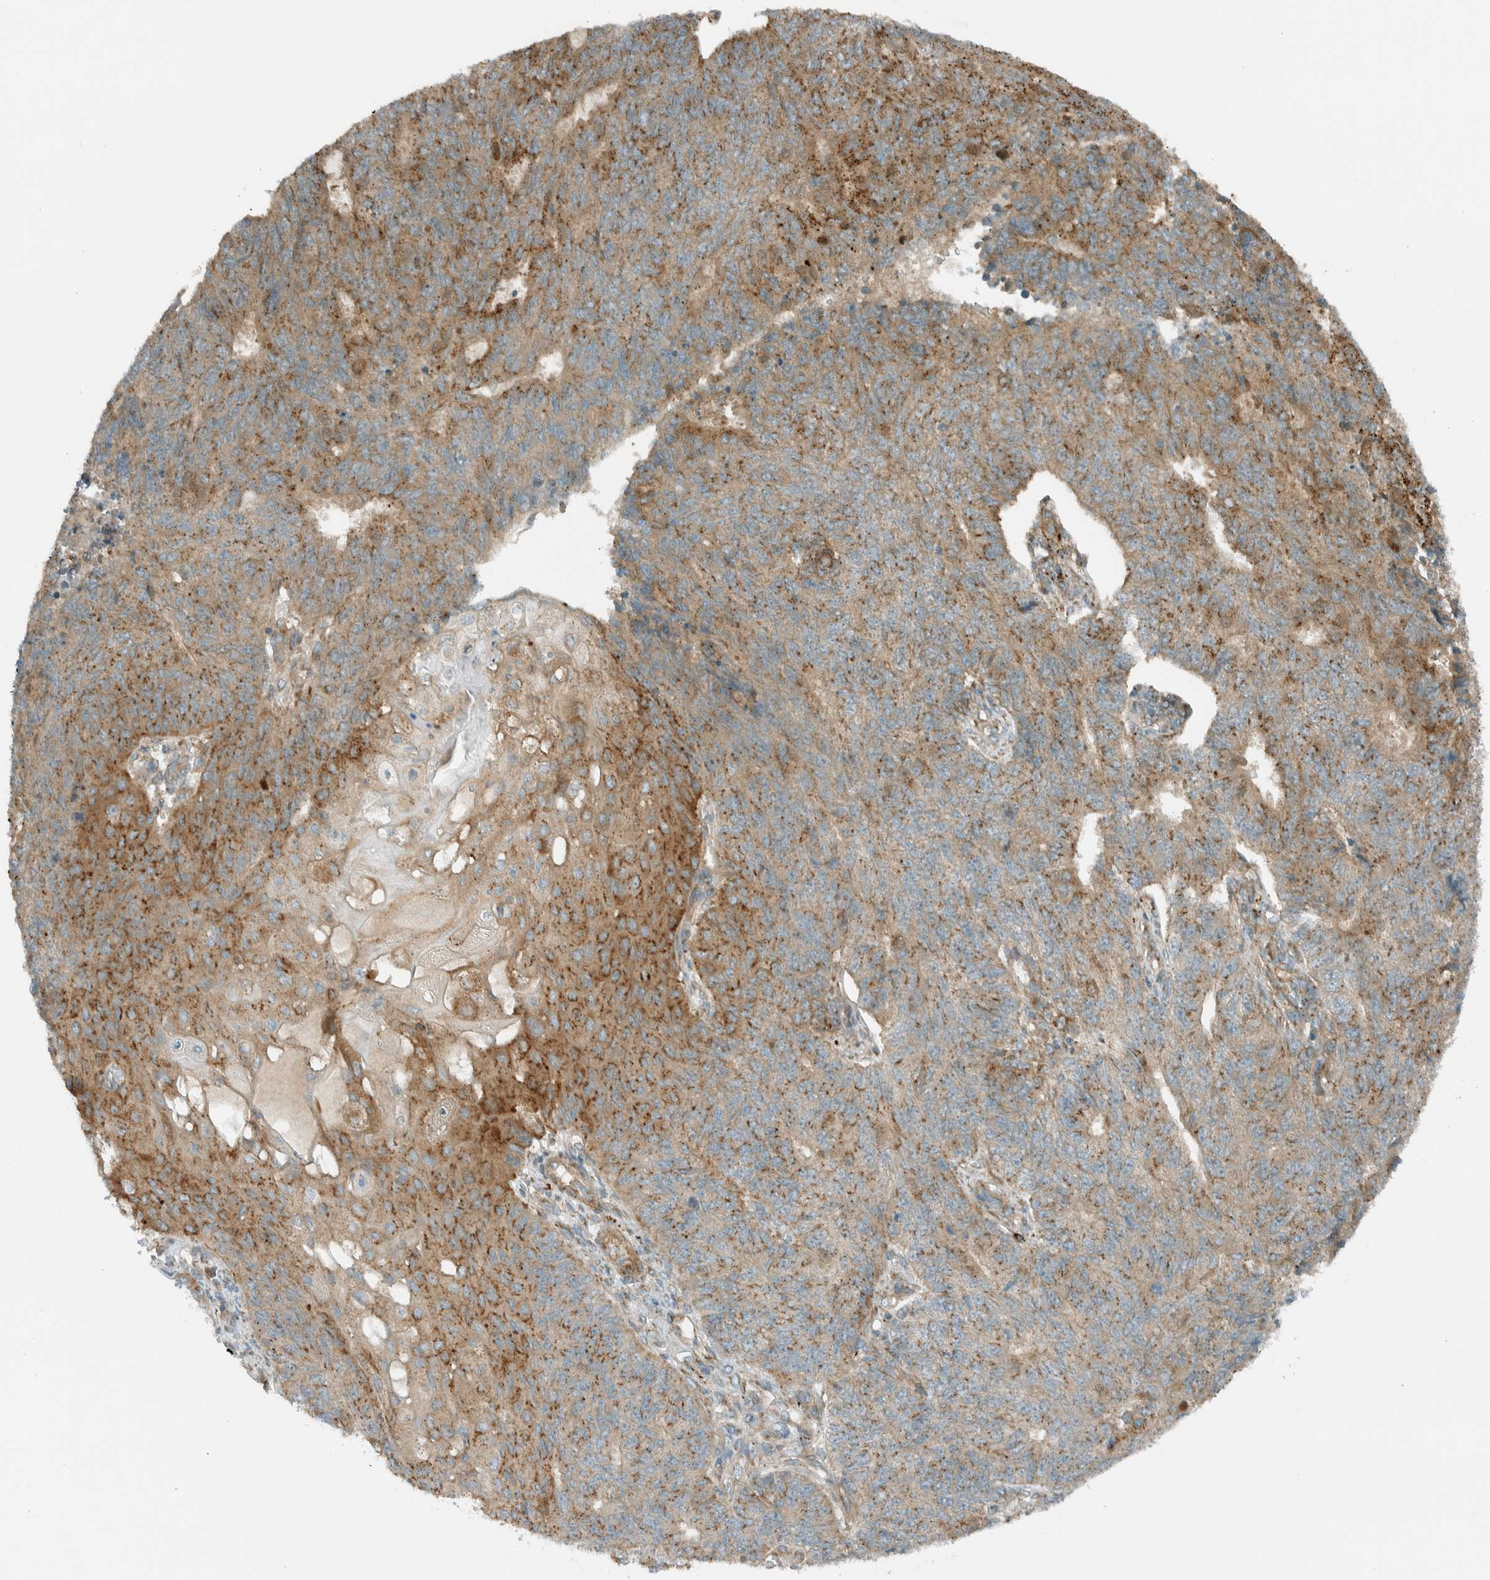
{"staining": {"intensity": "moderate", "quantity": ">75%", "location": "cytoplasmic/membranous"}, "tissue": "endometrial cancer", "cell_type": "Tumor cells", "image_type": "cancer", "snomed": [{"axis": "morphology", "description": "Adenocarcinoma, NOS"}, {"axis": "topography", "description": "Endometrium"}], "caption": "Brown immunohistochemical staining in endometrial cancer reveals moderate cytoplasmic/membranous positivity in about >75% of tumor cells. Ihc stains the protein of interest in brown and the nuclei are stained blue.", "gene": "EXOC7", "patient": {"sex": "female", "age": 32}}